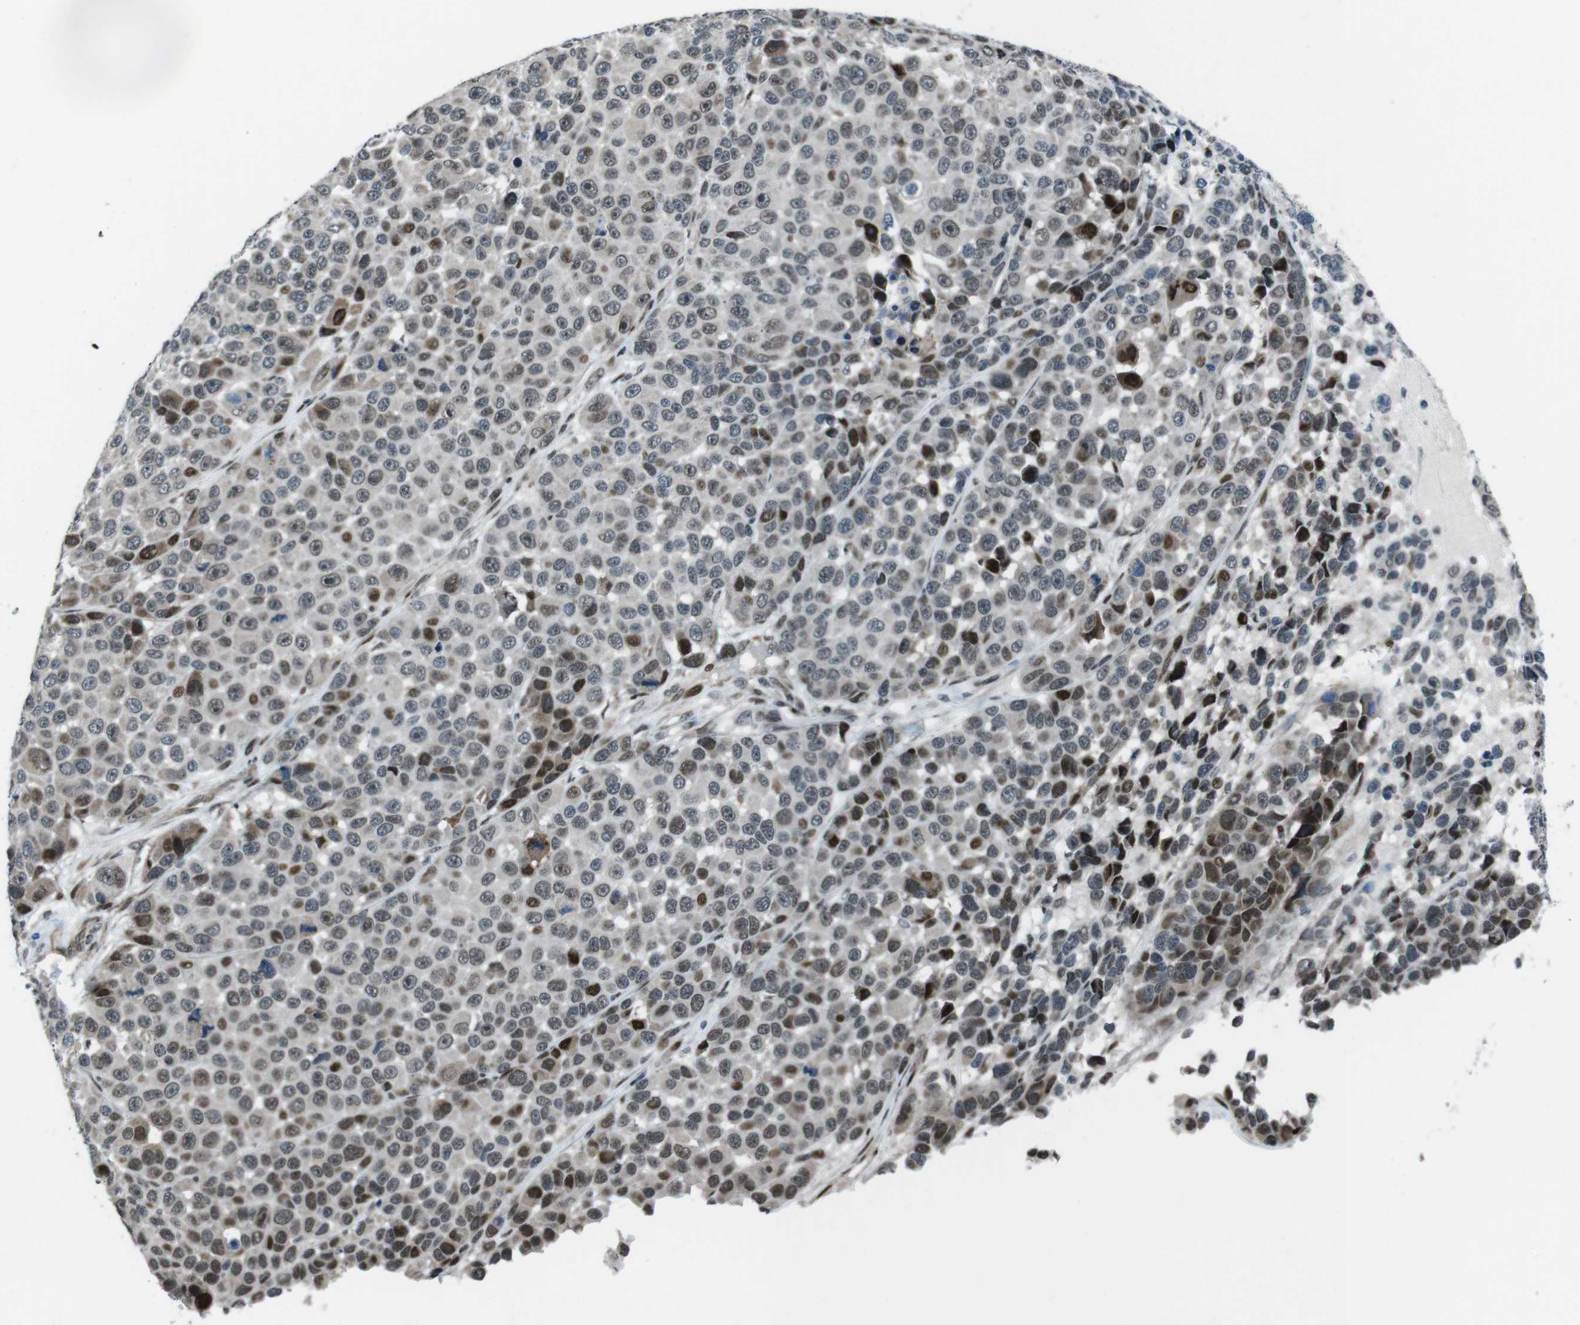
{"staining": {"intensity": "strong", "quantity": "25%-75%", "location": "nuclear"}, "tissue": "melanoma", "cell_type": "Tumor cells", "image_type": "cancer", "snomed": [{"axis": "morphology", "description": "Malignant melanoma, NOS"}, {"axis": "topography", "description": "Skin"}], "caption": "Brown immunohistochemical staining in malignant melanoma displays strong nuclear positivity in approximately 25%-75% of tumor cells.", "gene": "PBRM1", "patient": {"sex": "male", "age": 53}}